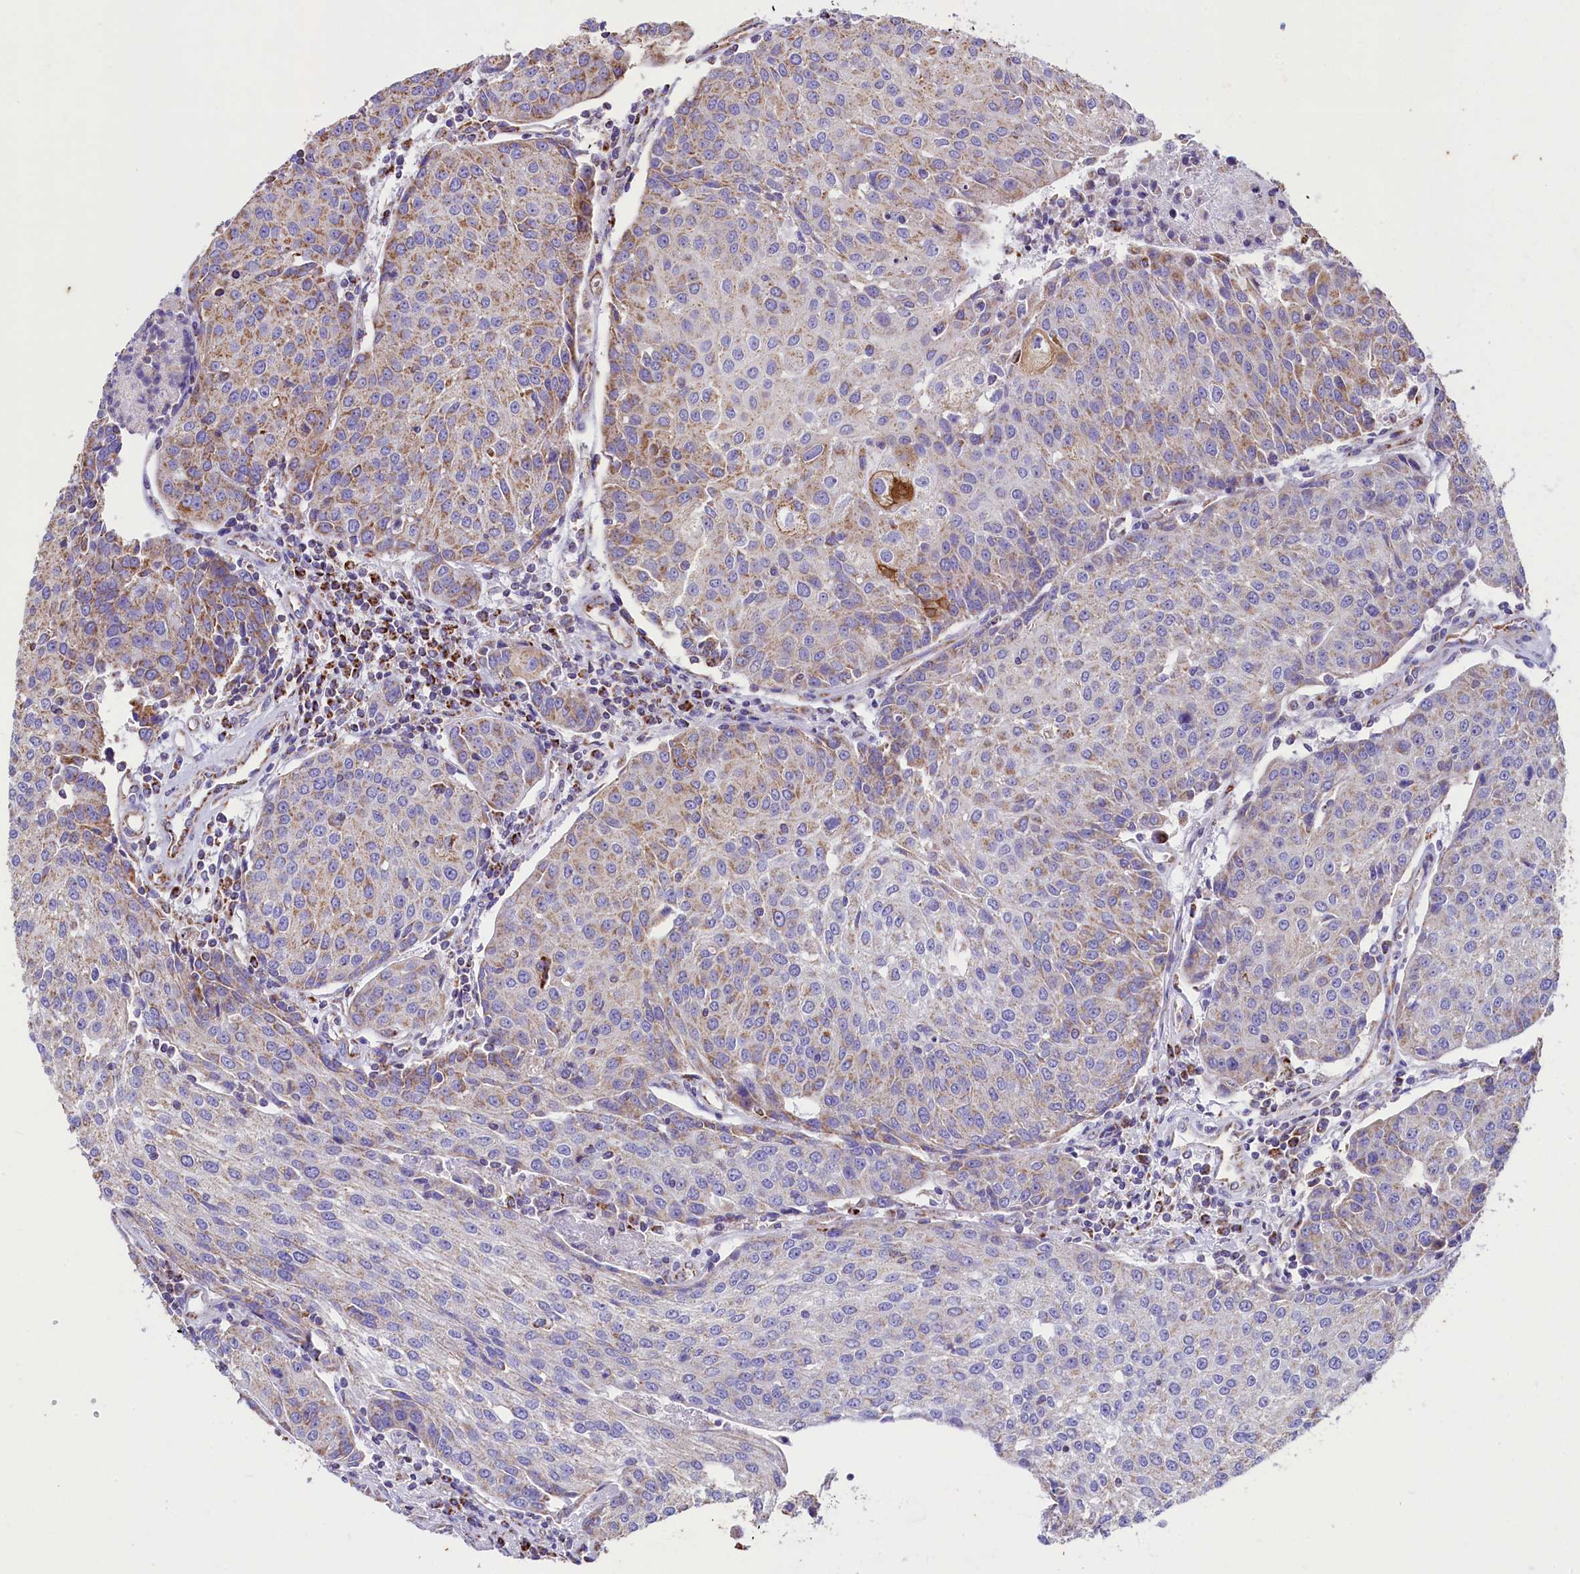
{"staining": {"intensity": "moderate", "quantity": "<25%", "location": "cytoplasmic/membranous"}, "tissue": "urothelial cancer", "cell_type": "Tumor cells", "image_type": "cancer", "snomed": [{"axis": "morphology", "description": "Urothelial carcinoma, High grade"}, {"axis": "topography", "description": "Urinary bladder"}], "caption": "Immunohistochemical staining of human urothelial cancer reveals moderate cytoplasmic/membranous protein expression in about <25% of tumor cells. The protein is stained brown, and the nuclei are stained in blue (DAB (3,3'-diaminobenzidine) IHC with brightfield microscopy, high magnification).", "gene": "IDH3A", "patient": {"sex": "female", "age": 85}}